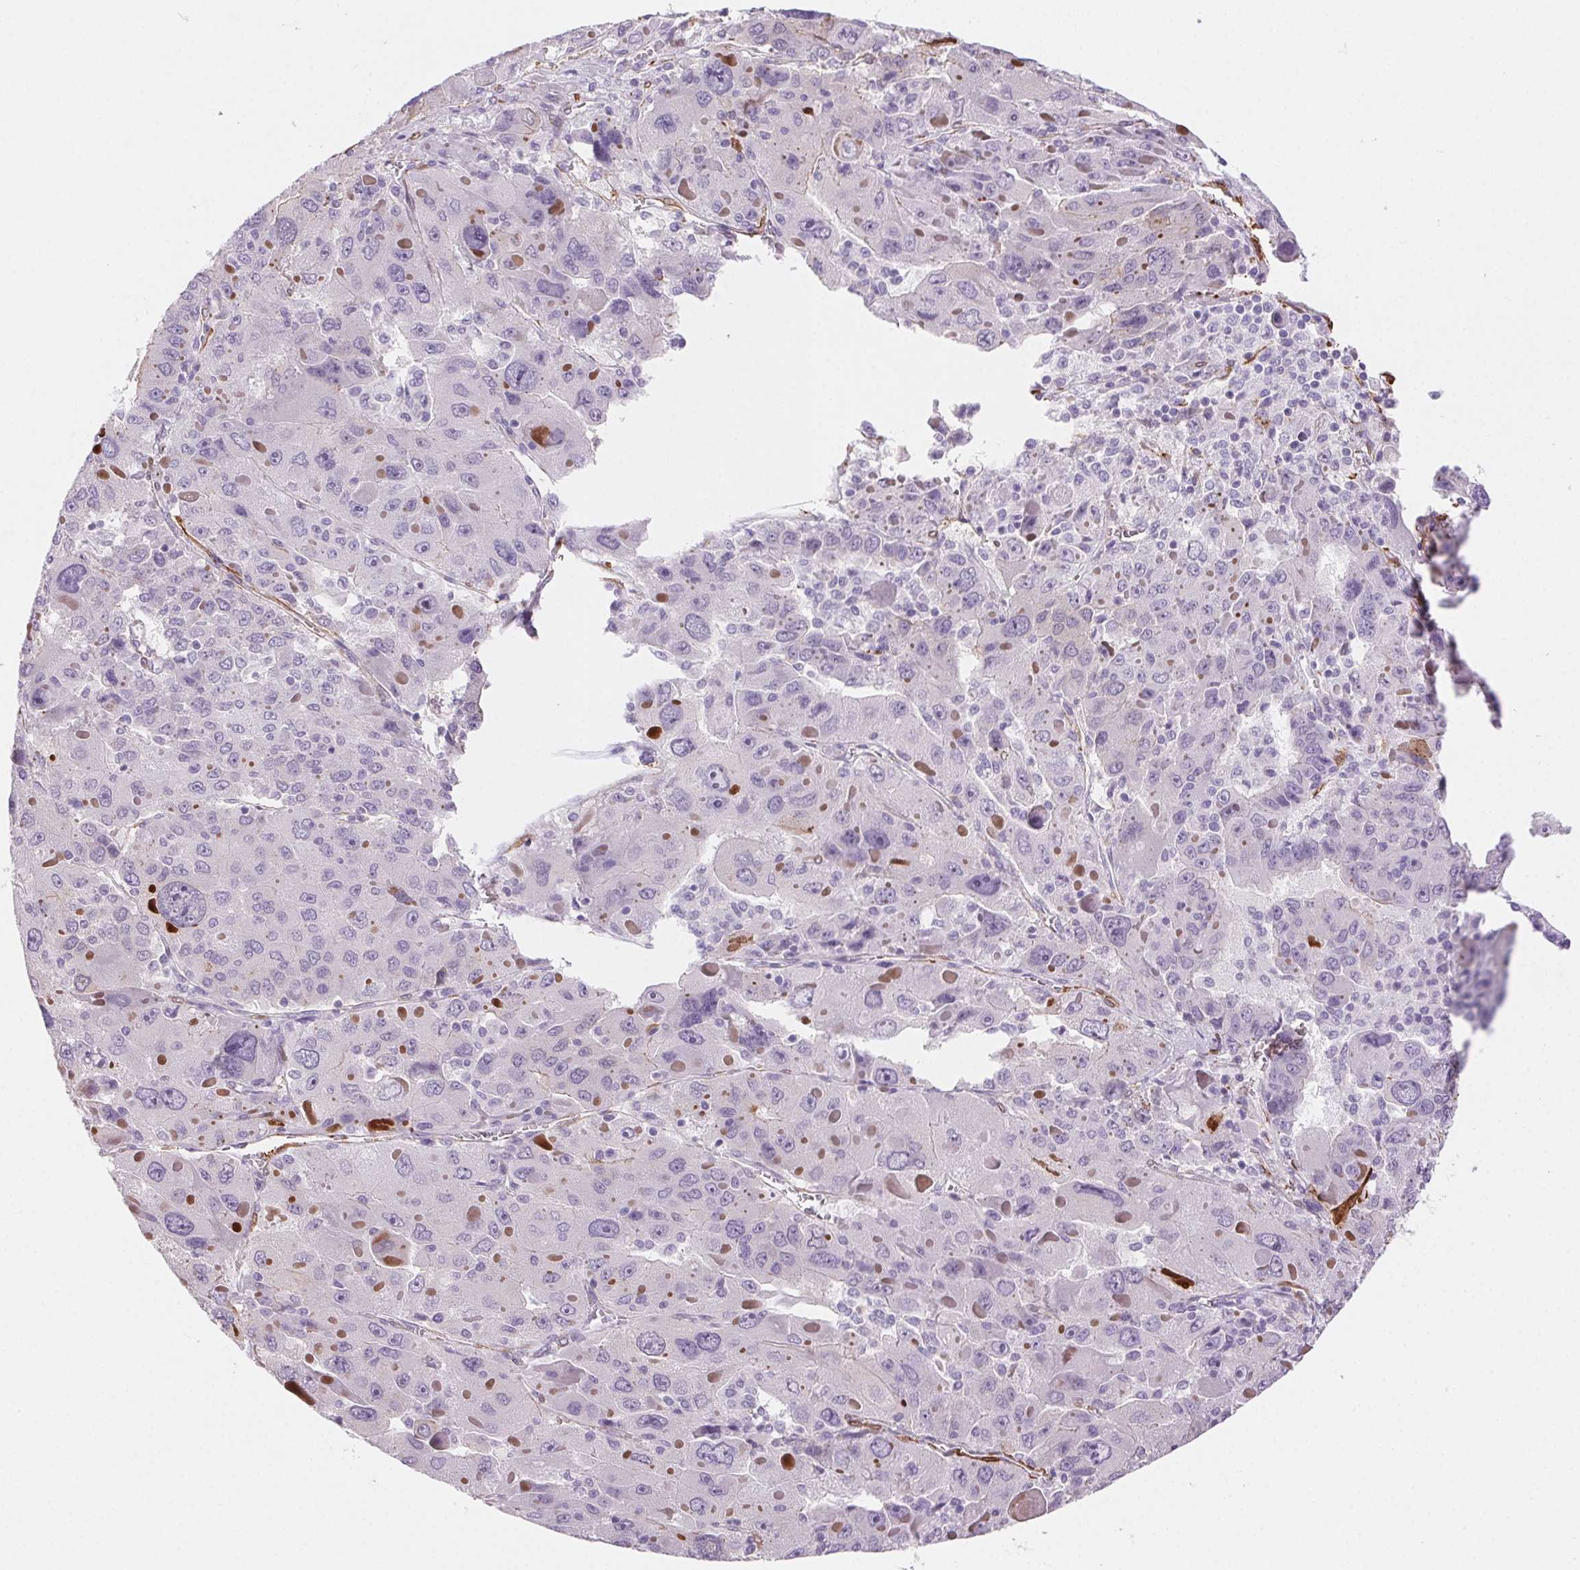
{"staining": {"intensity": "negative", "quantity": "none", "location": "none"}, "tissue": "liver cancer", "cell_type": "Tumor cells", "image_type": "cancer", "snomed": [{"axis": "morphology", "description": "Carcinoma, Hepatocellular, NOS"}, {"axis": "topography", "description": "Liver"}], "caption": "Tumor cells show no significant expression in liver cancer (hepatocellular carcinoma).", "gene": "GPX8", "patient": {"sex": "female", "age": 41}}